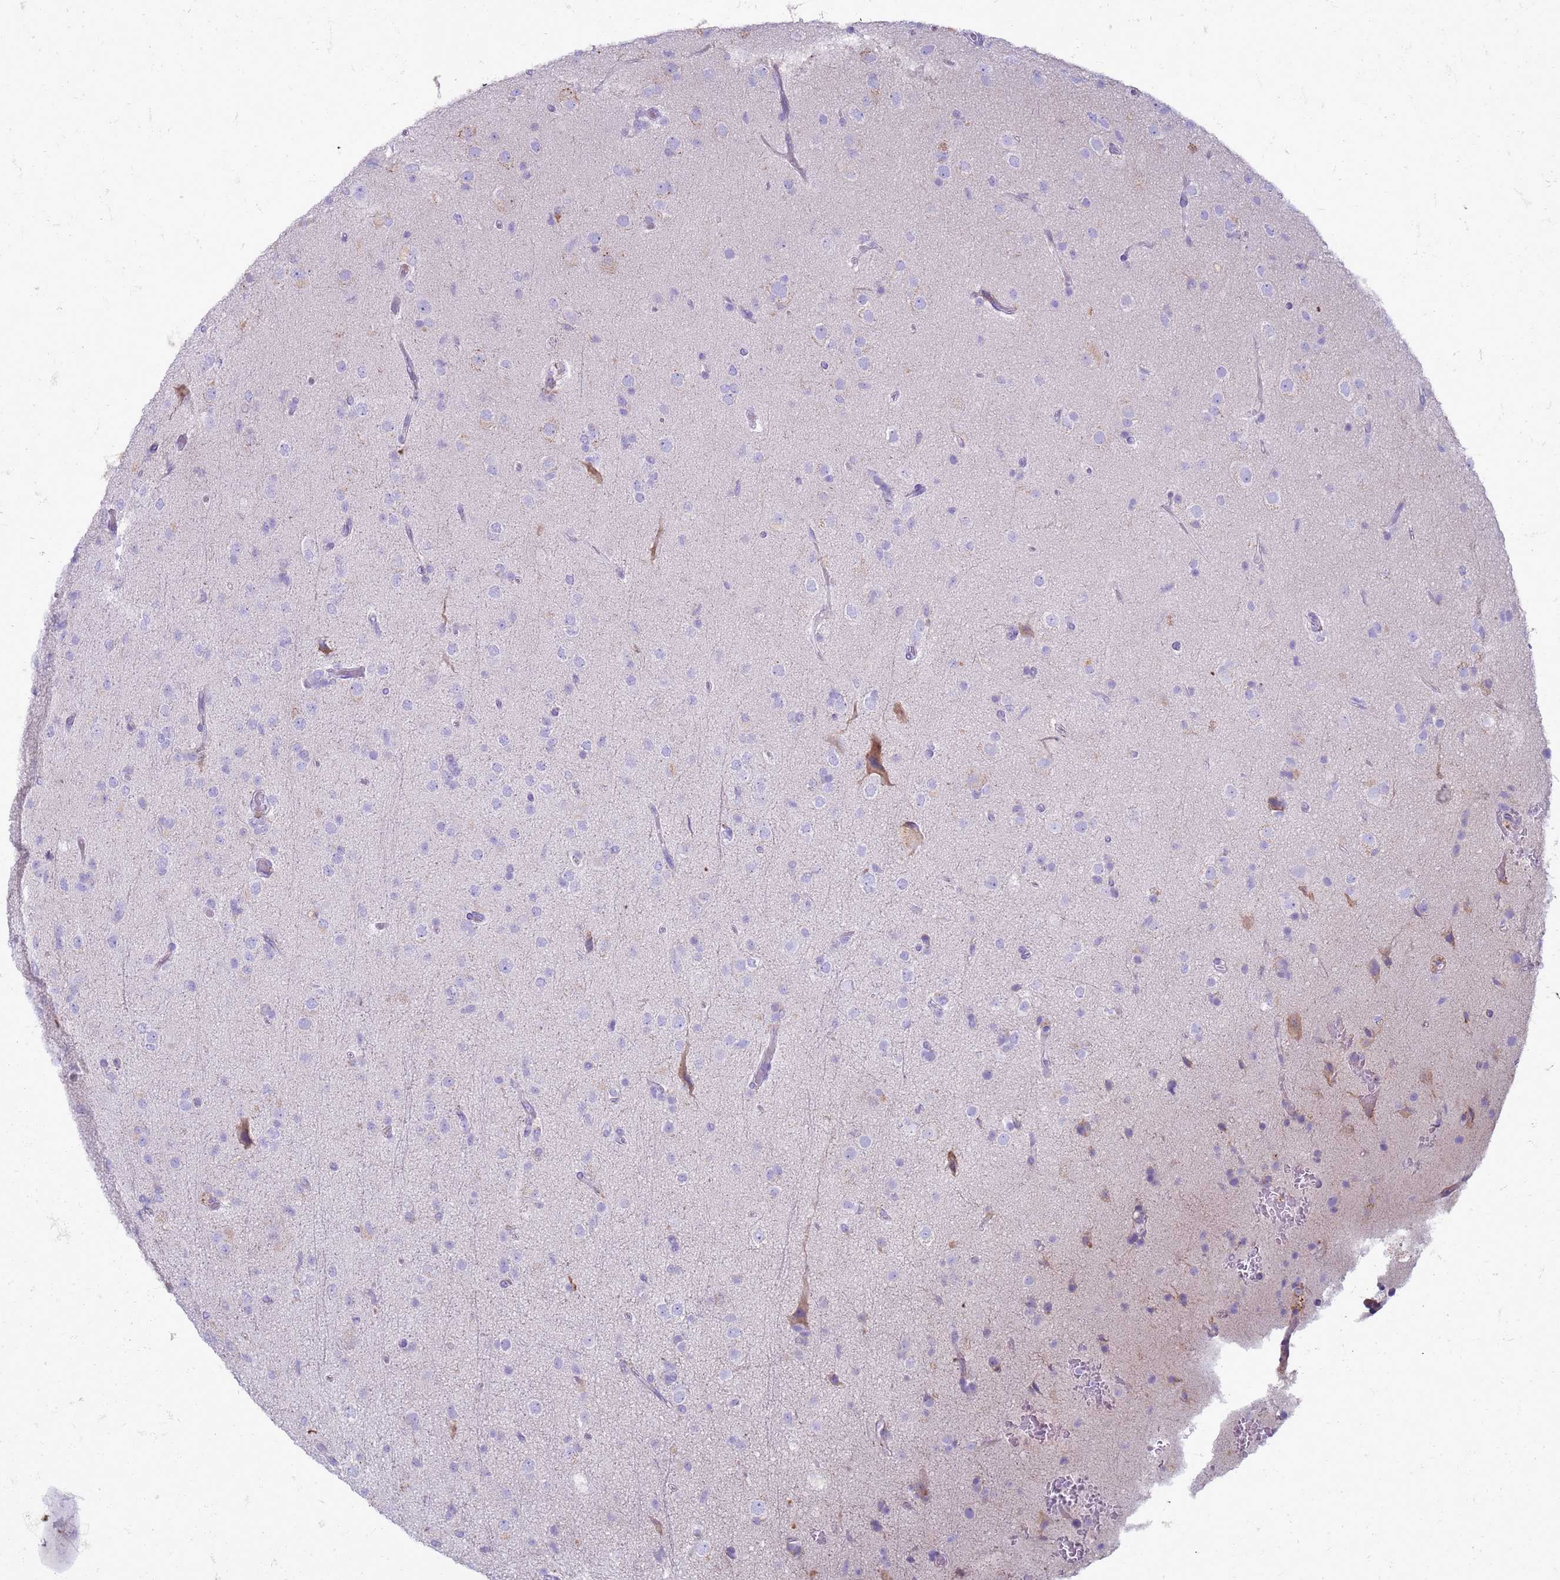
{"staining": {"intensity": "negative", "quantity": "none", "location": "none"}, "tissue": "glioma", "cell_type": "Tumor cells", "image_type": "cancer", "snomed": [{"axis": "morphology", "description": "Glioma, malignant, Low grade"}, {"axis": "topography", "description": "Brain"}], "caption": "The micrograph reveals no significant expression in tumor cells of malignant glioma (low-grade). Nuclei are stained in blue.", "gene": "PDK3", "patient": {"sex": "male", "age": 65}}